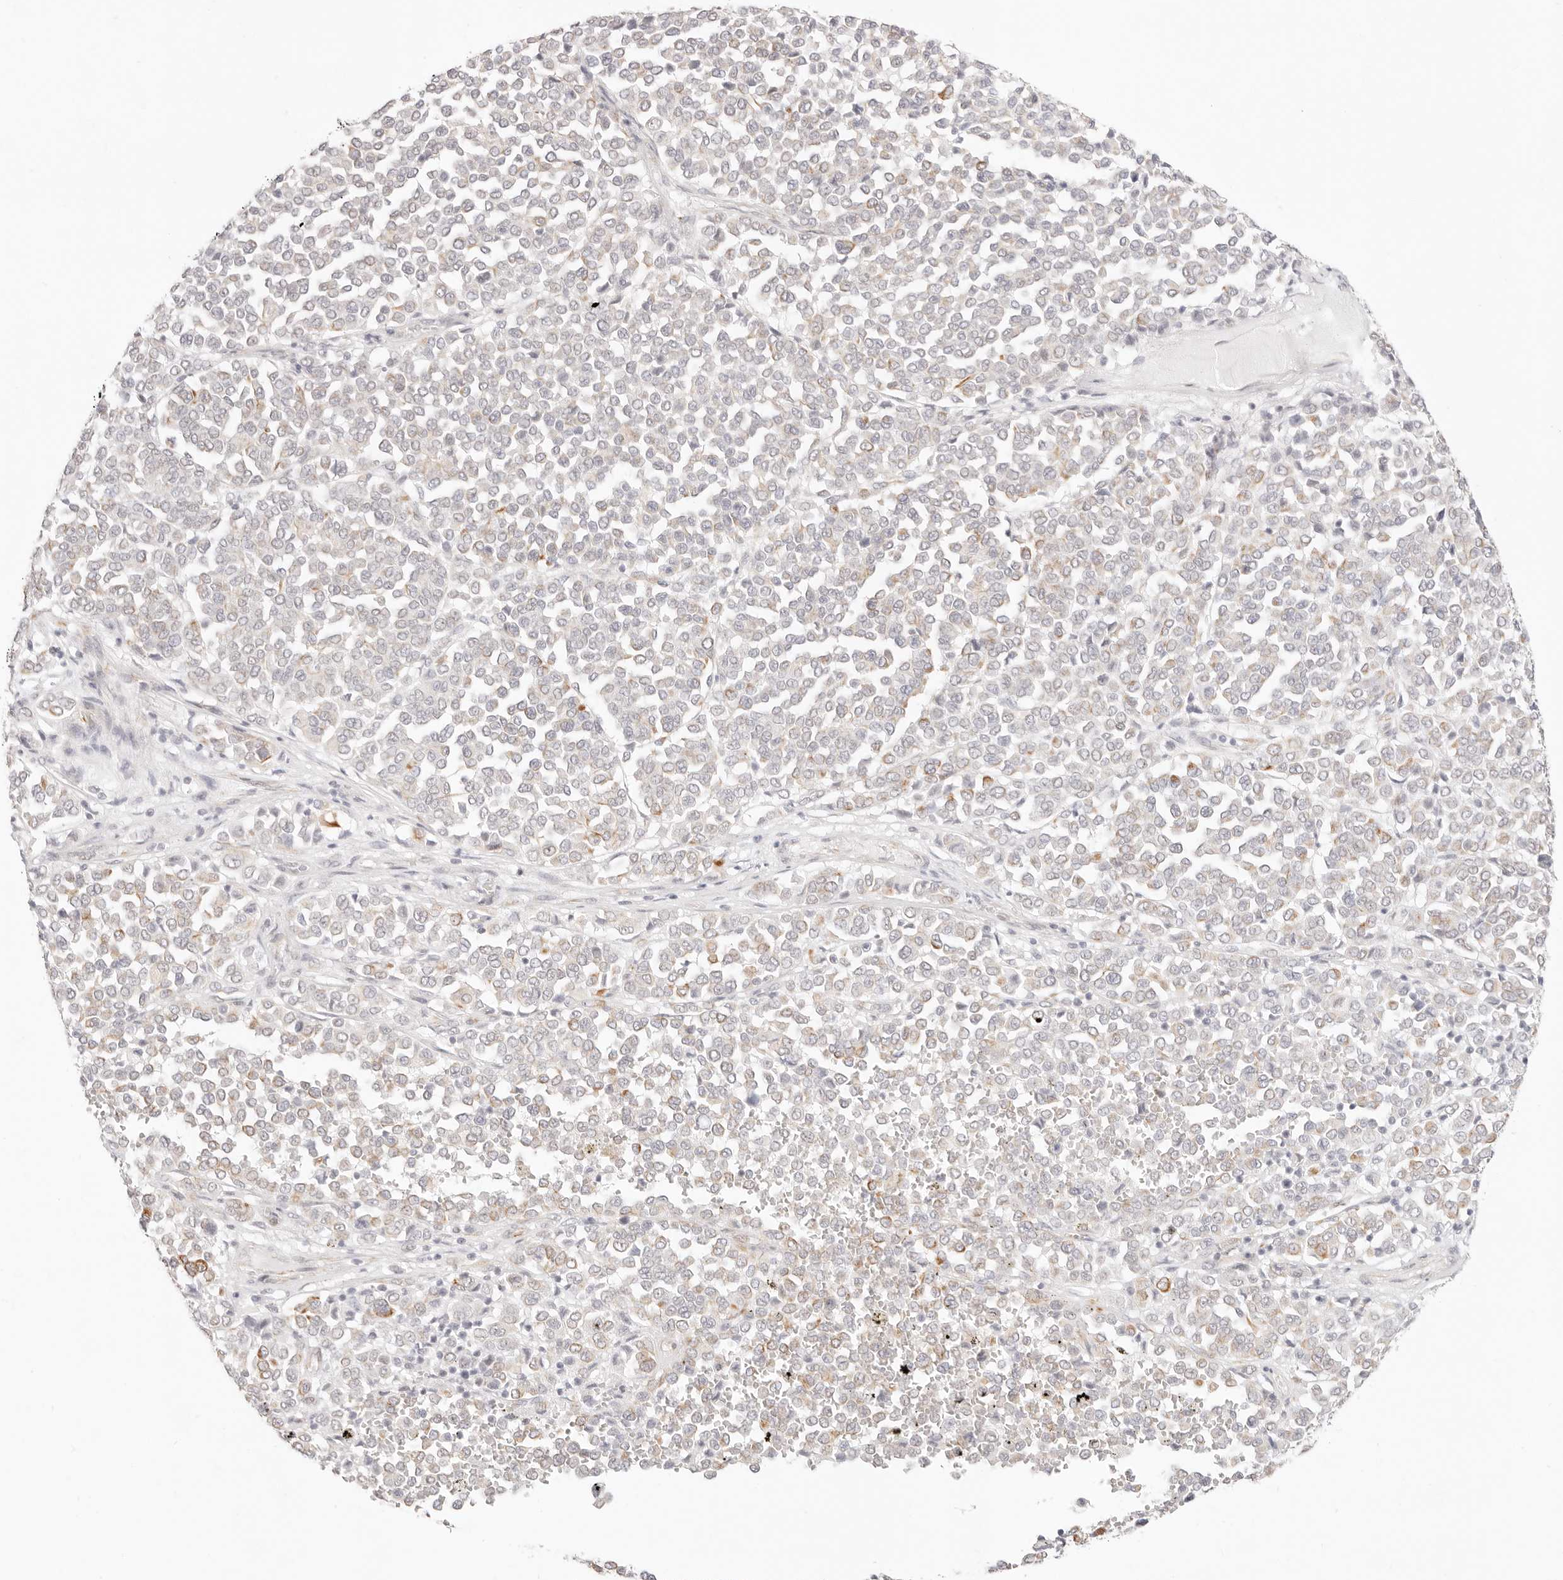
{"staining": {"intensity": "weak", "quantity": "<25%", "location": "cytoplasmic/membranous"}, "tissue": "melanoma", "cell_type": "Tumor cells", "image_type": "cancer", "snomed": [{"axis": "morphology", "description": "Malignant melanoma, Metastatic site"}, {"axis": "topography", "description": "Pancreas"}], "caption": "Protein analysis of malignant melanoma (metastatic site) demonstrates no significant positivity in tumor cells.", "gene": "ZC3H11A", "patient": {"sex": "female", "age": 30}}